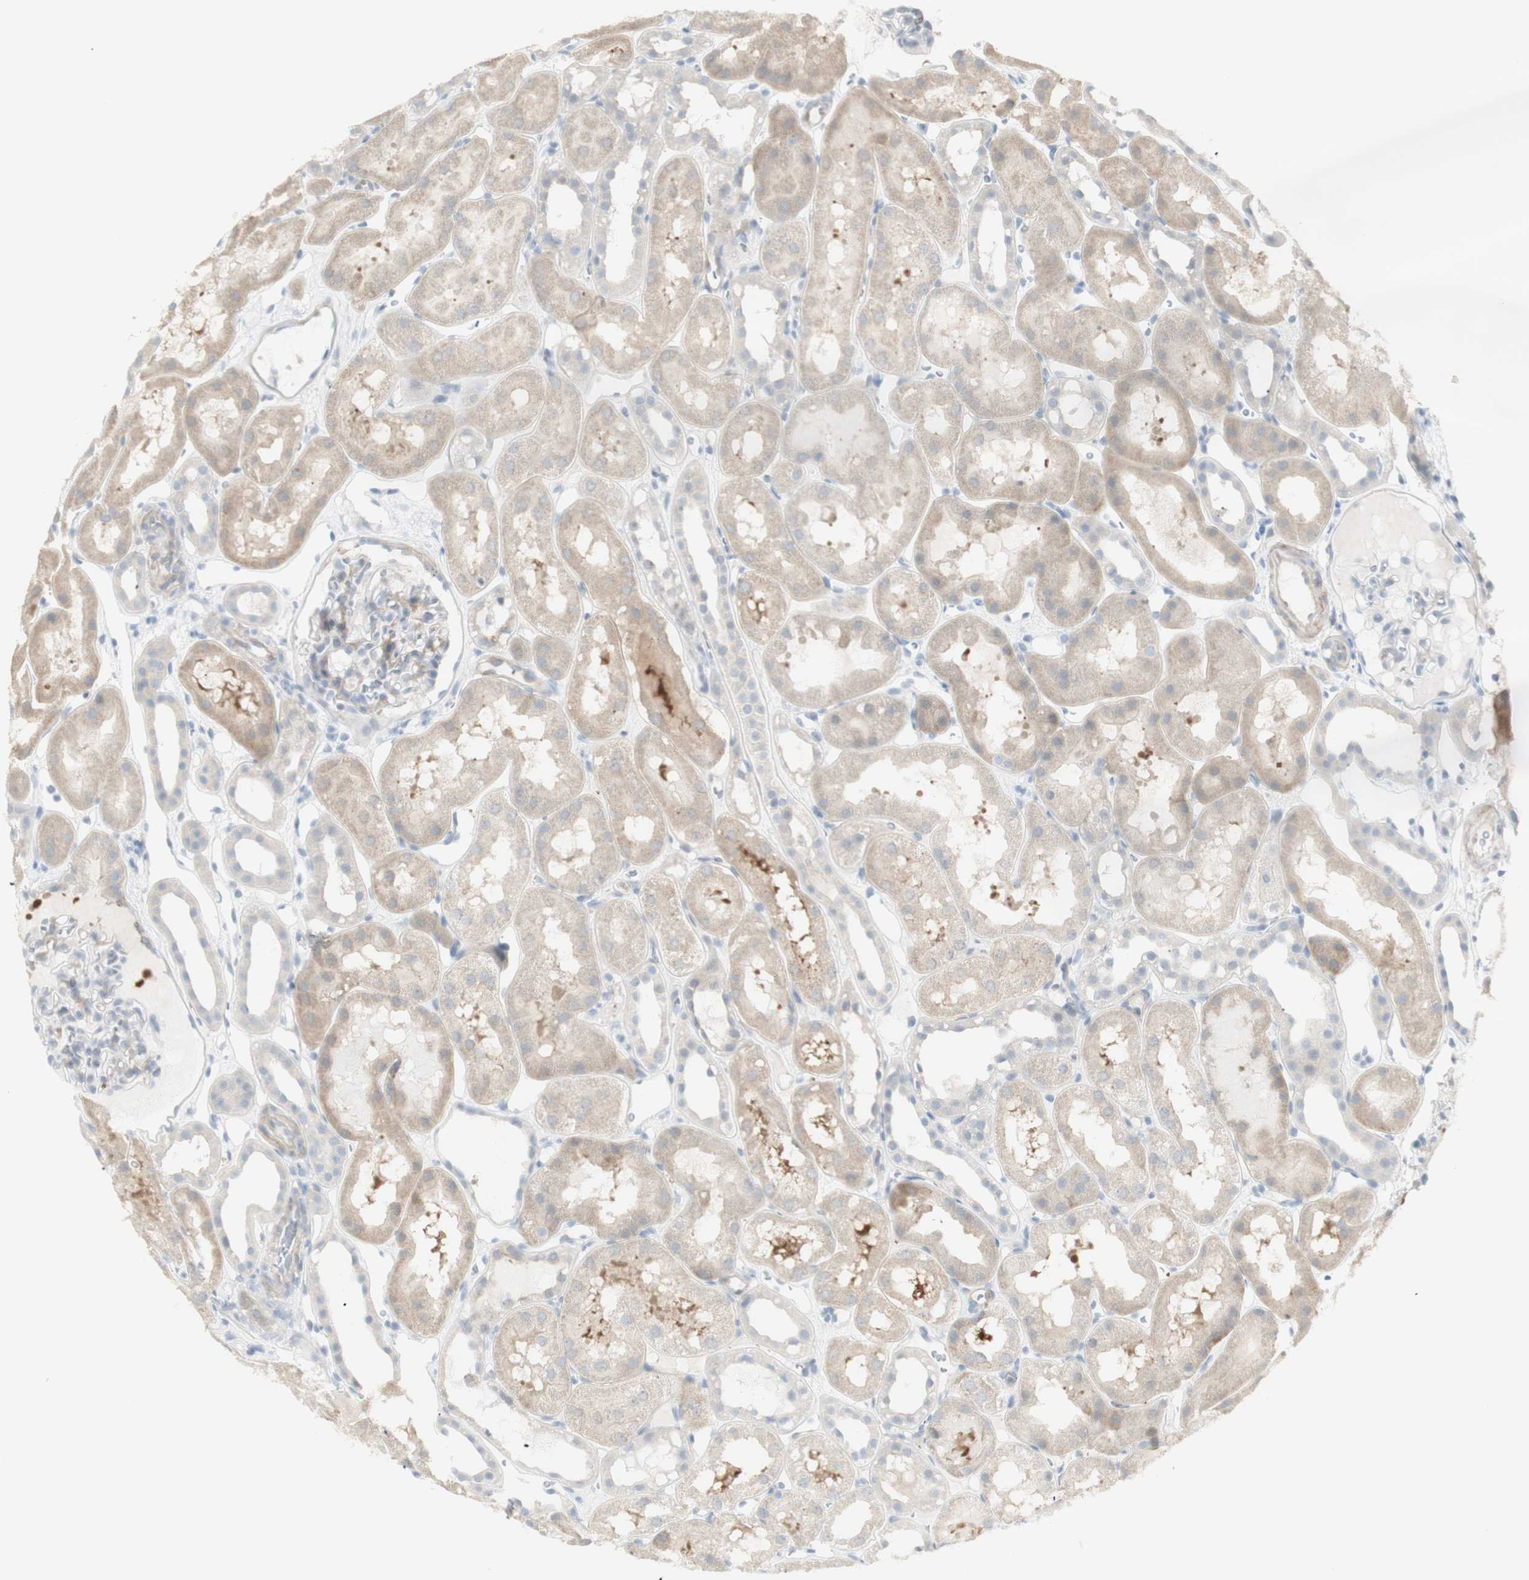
{"staining": {"intensity": "negative", "quantity": "none", "location": "none"}, "tissue": "kidney", "cell_type": "Cells in glomeruli", "image_type": "normal", "snomed": [{"axis": "morphology", "description": "Normal tissue, NOS"}, {"axis": "topography", "description": "Kidney"}, {"axis": "topography", "description": "Urinary bladder"}], "caption": "Cells in glomeruli show no significant positivity in unremarkable kidney.", "gene": "NDST4", "patient": {"sex": "male", "age": 16}}